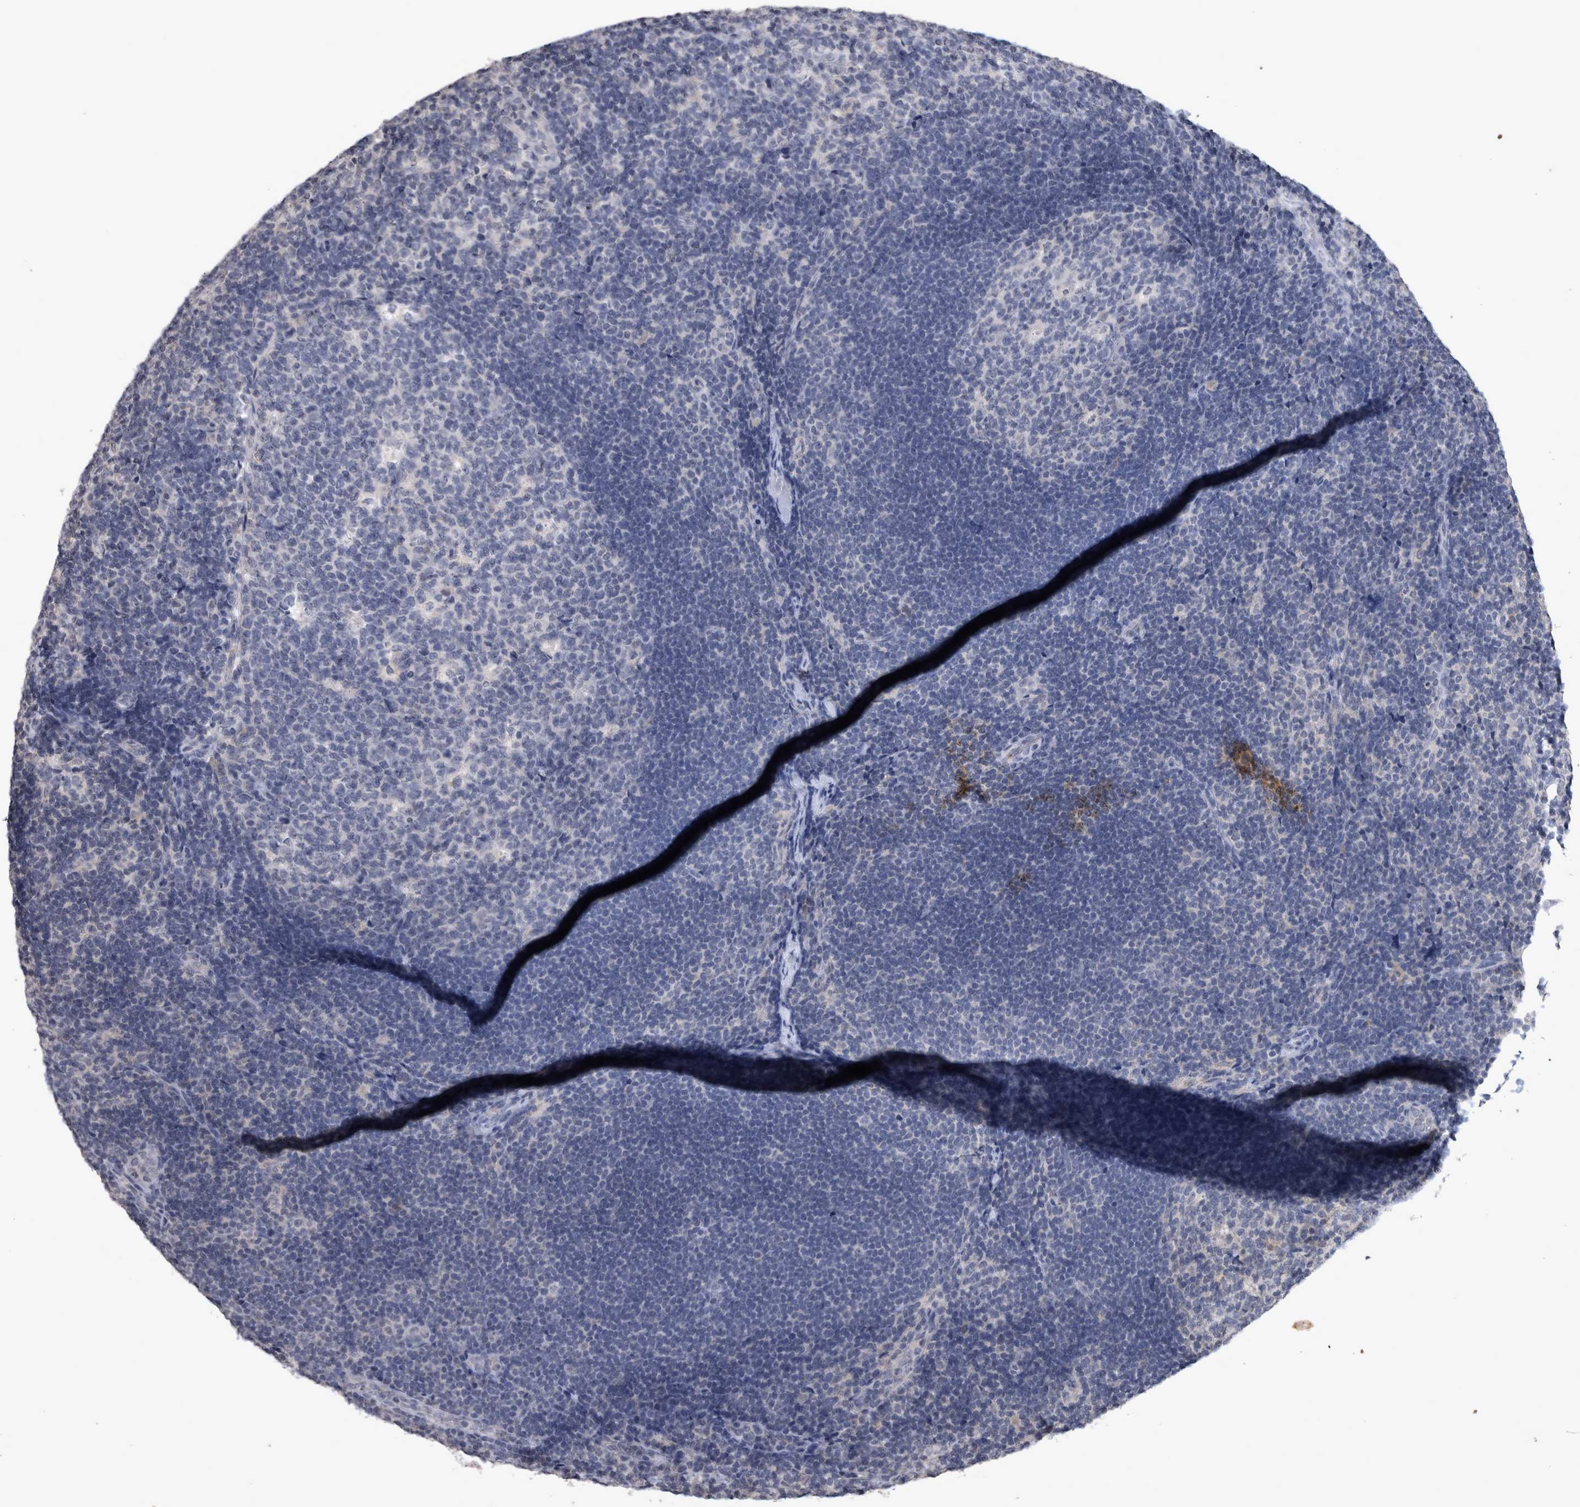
{"staining": {"intensity": "negative", "quantity": "none", "location": "none"}, "tissue": "lymph node", "cell_type": "Germinal center cells", "image_type": "normal", "snomed": [{"axis": "morphology", "description": "Normal tissue, NOS"}, {"axis": "topography", "description": "Lymph node"}], "caption": "Human lymph node stained for a protein using immunohistochemistry reveals no positivity in germinal center cells.", "gene": "WNT7A", "patient": {"sex": "female", "age": 22}}